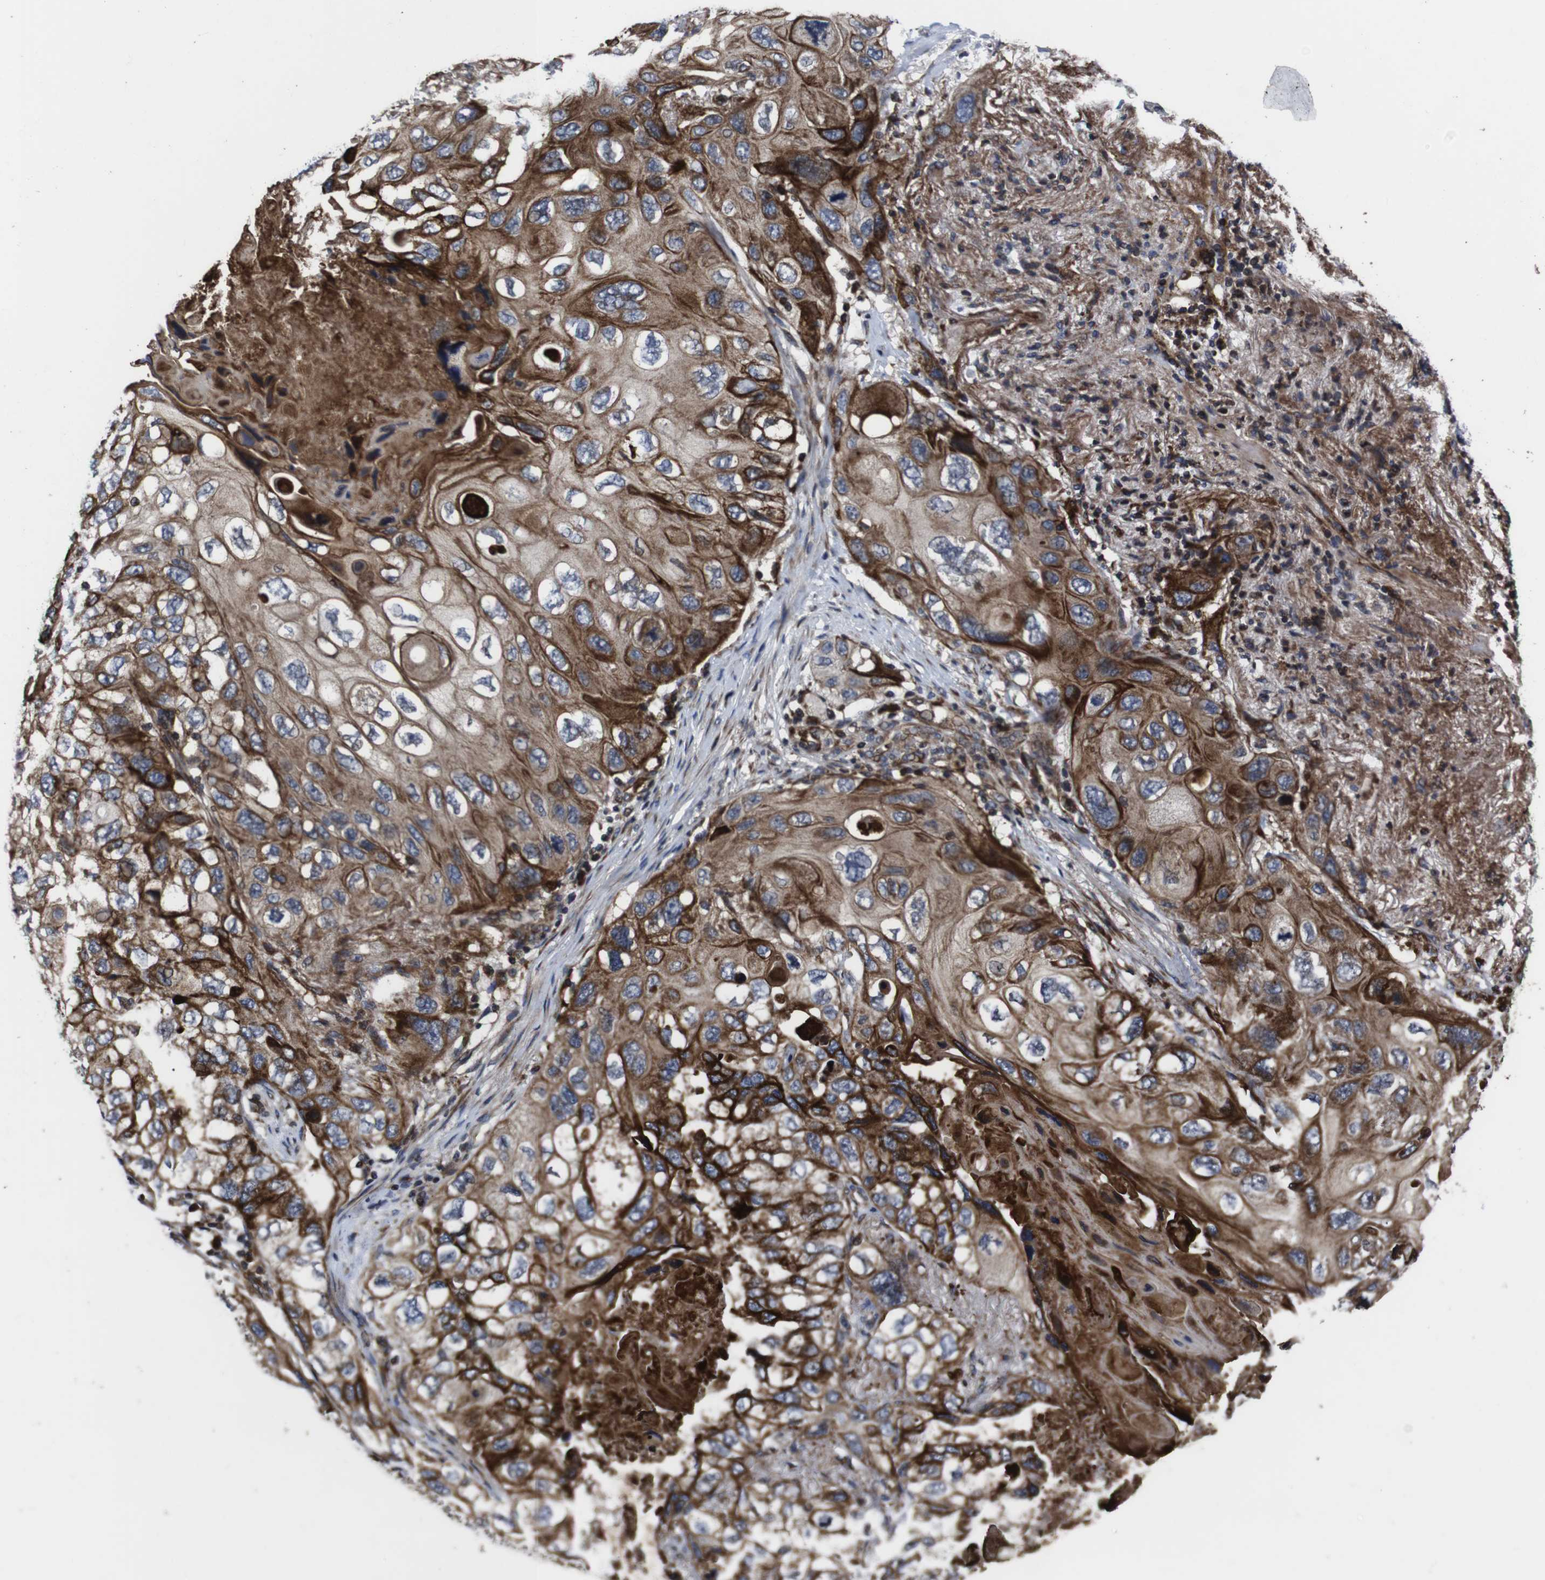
{"staining": {"intensity": "strong", "quantity": ">75%", "location": "cytoplasmic/membranous"}, "tissue": "lung cancer", "cell_type": "Tumor cells", "image_type": "cancer", "snomed": [{"axis": "morphology", "description": "Squamous cell carcinoma, NOS"}, {"axis": "topography", "description": "Lung"}], "caption": "A micrograph of lung cancer stained for a protein displays strong cytoplasmic/membranous brown staining in tumor cells.", "gene": "SMYD3", "patient": {"sex": "female", "age": 73}}